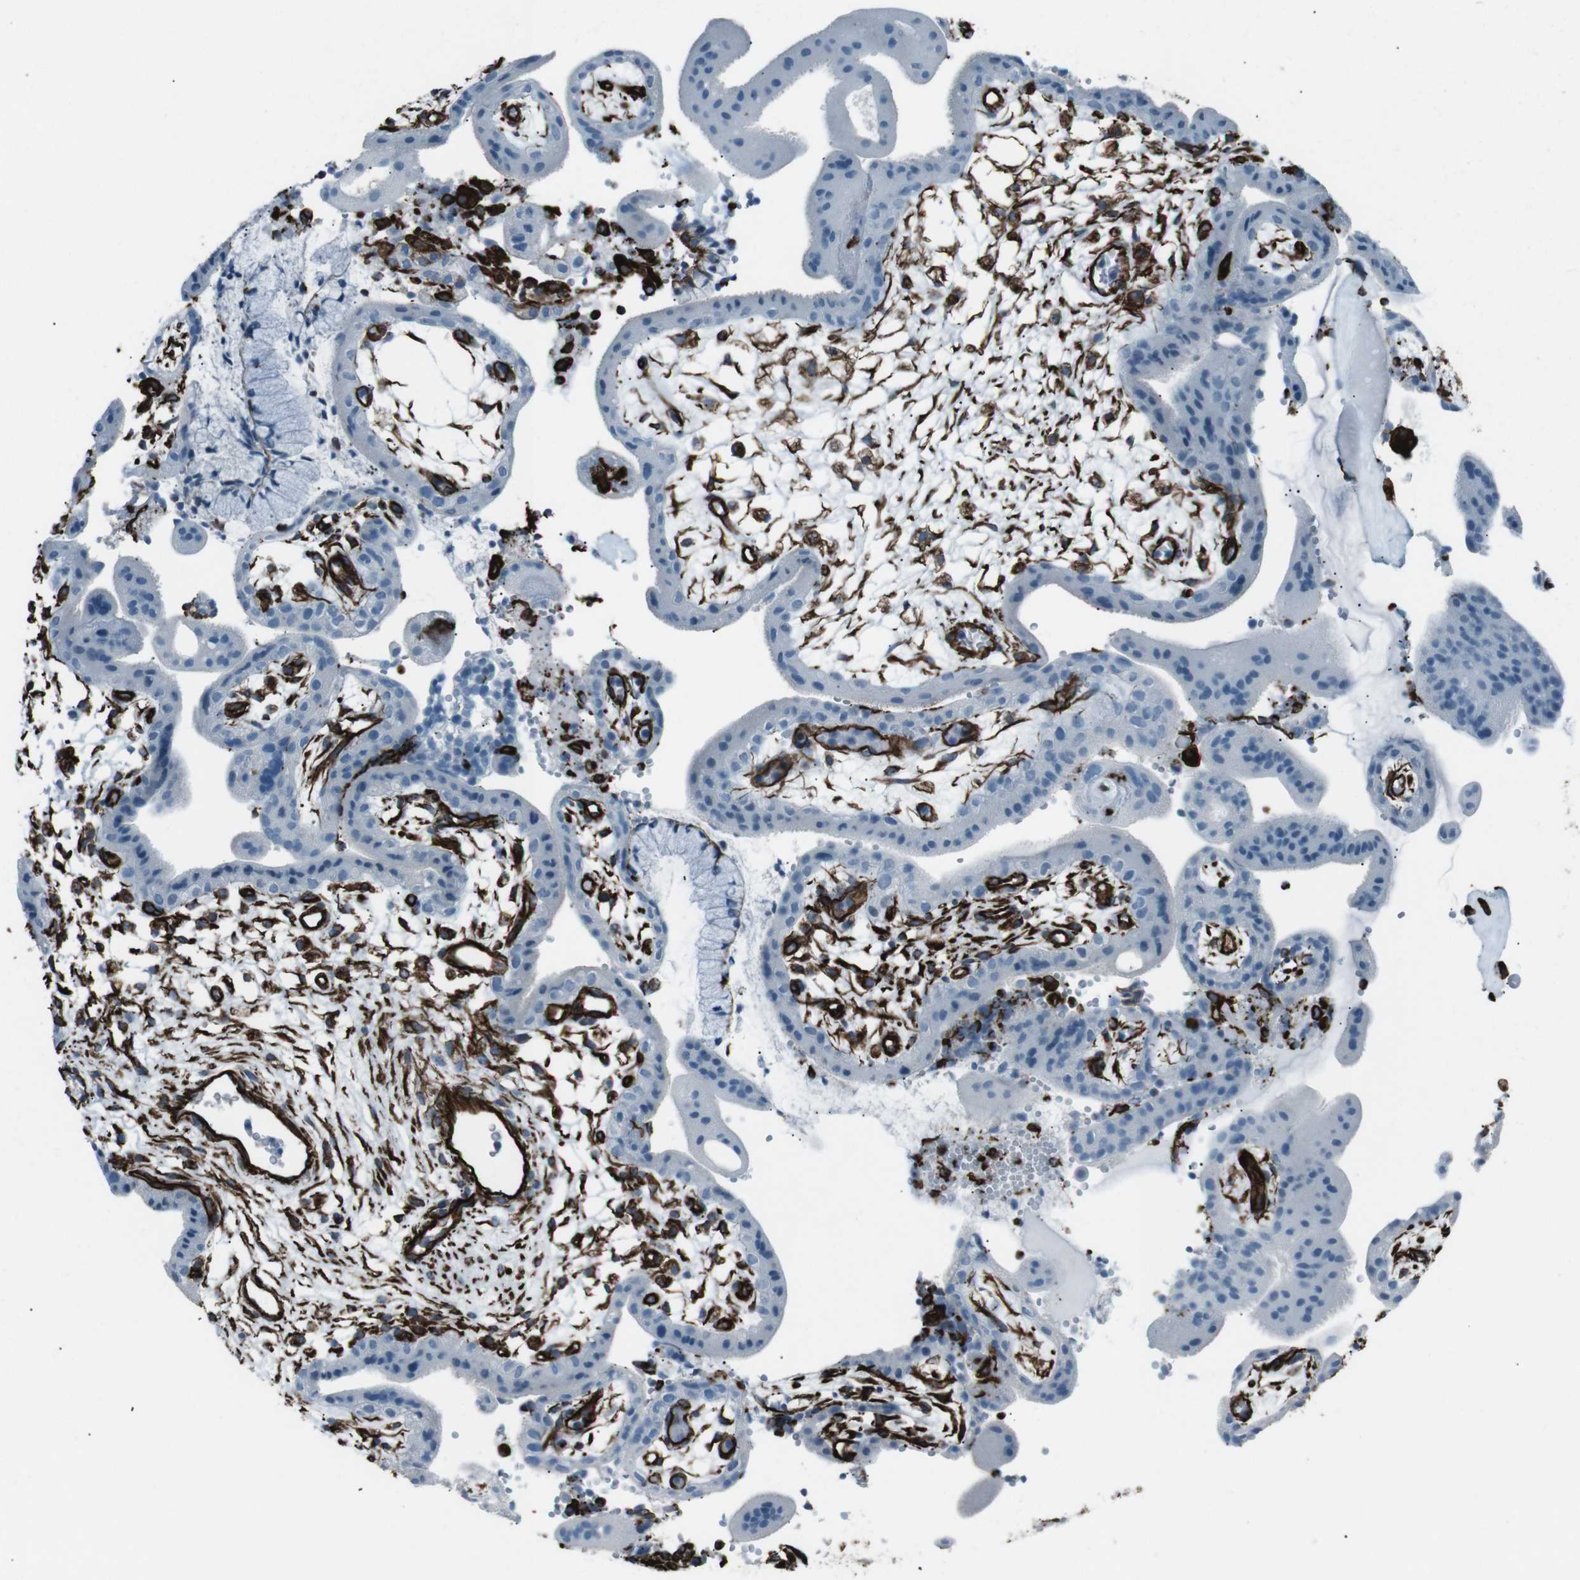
{"staining": {"intensity": "negative", "quantity": "none", "location": "none"}, "tissue": "placenta", "cell_type": "Trophoblastic cells", "image_type": "normal", "snomed": [{"axis": "morphology", "description": "Normal tissue, NOS"}, {"axis": "topography", "description": "Placenta"}], "caption": "Immunohistochemistry (IHC) micrograph of normal placenta: placenta stained with DAB (3,3'-diaminobenzidine) reveals no significant protein positivity in trophoblastic cells.", "gene": "ZDHHC6", "patient": {"sex": "female", "age": 18}}